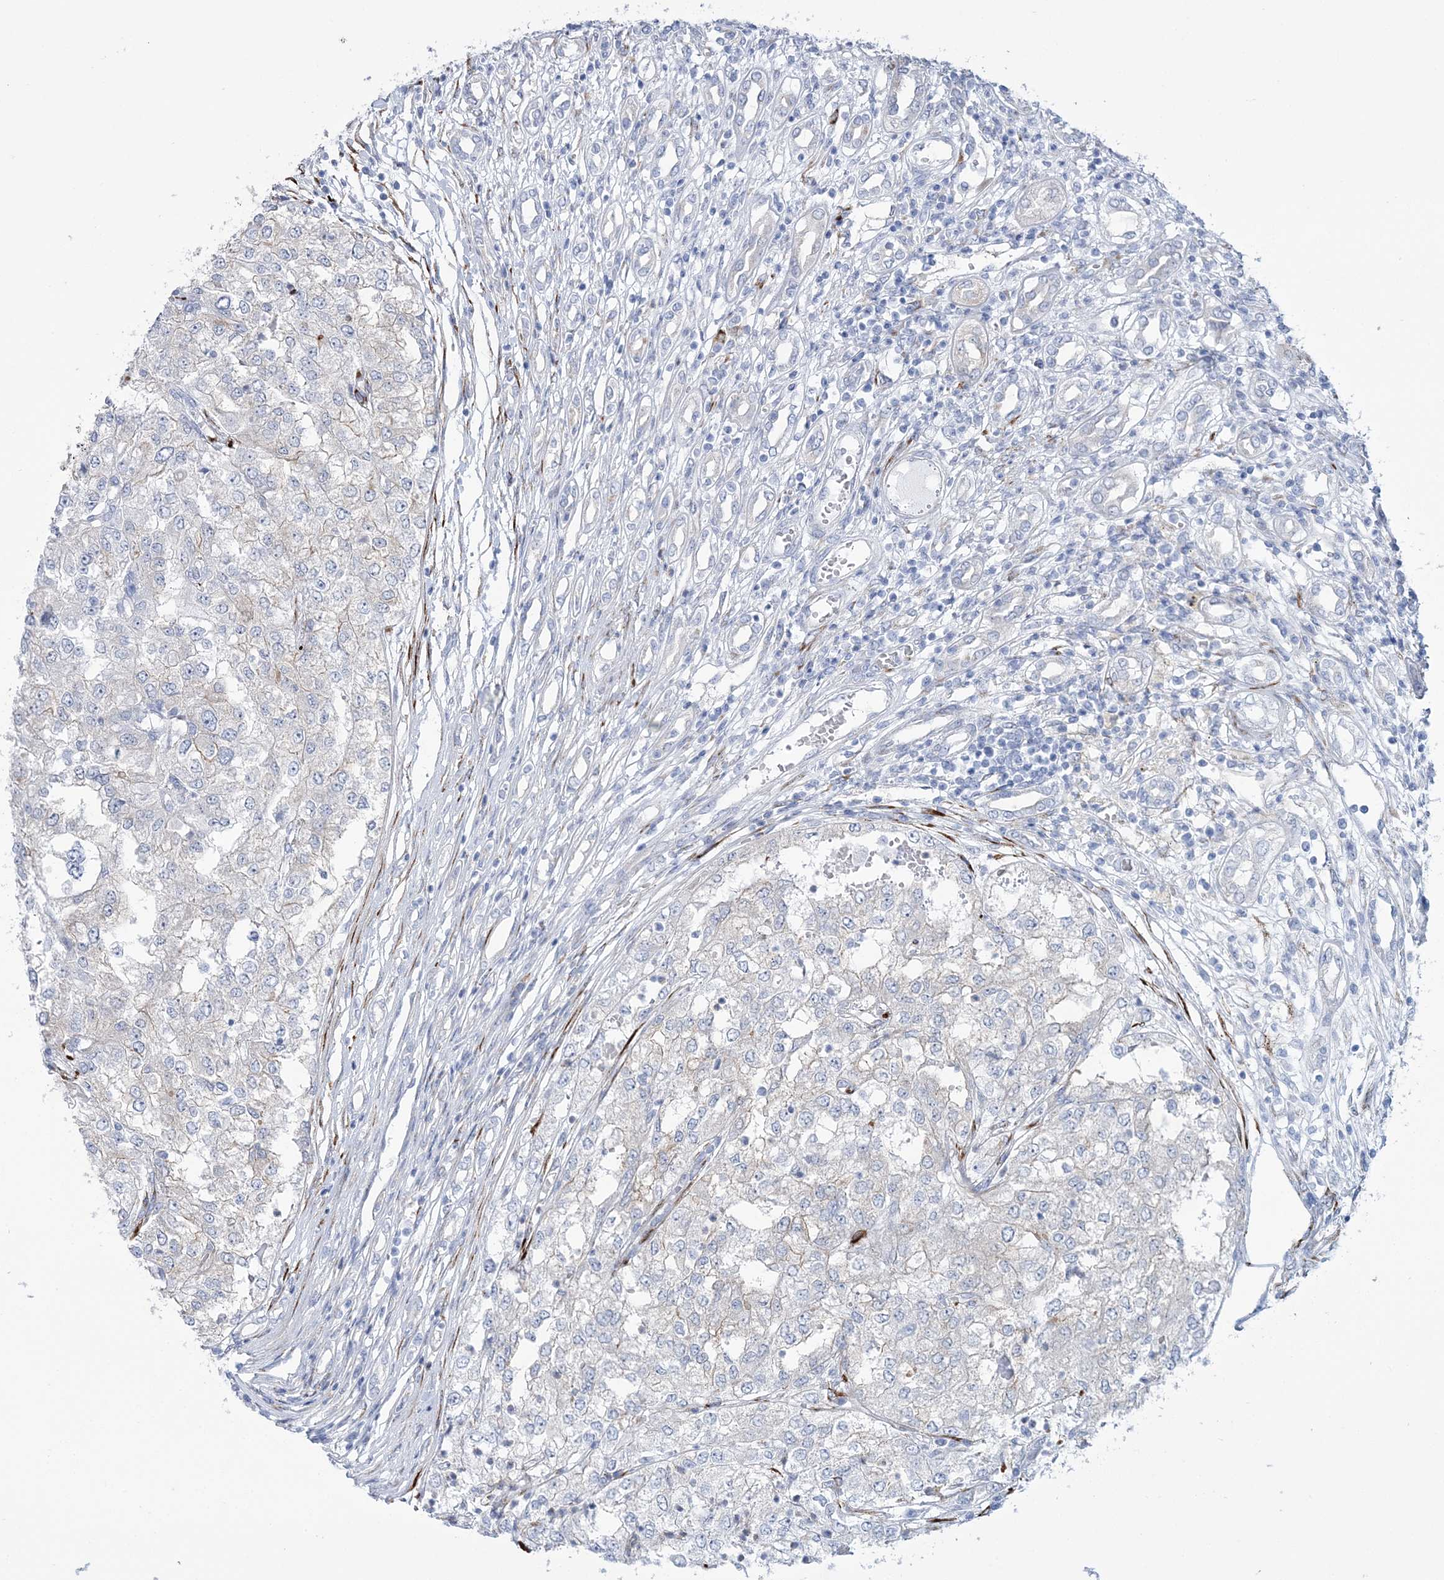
{"staining": {"intensity": "negative", "quantity": "none", "location": "none"}, "tissue": "renal cancer", "cell_type": "Tumor cells", "image_type": "cancer", "snomed": [{"axis": "morphology", "description": "Adenocarcinoma, NOS"}, {"axis": "topography", "description": "Kidney"}], "caption": "This is a photomicrograph of IHC staining of renal cancer (adenocarcinoma), which shows no positivity in tumor cells. The staining is performed using DAB (3,3'-diaminobenzidine) brown chromogen with nuclei counter-stained in using hematoxylin.", "gene": "RAB11FIP5", "patient": {"sex": "female", "age": 54}}